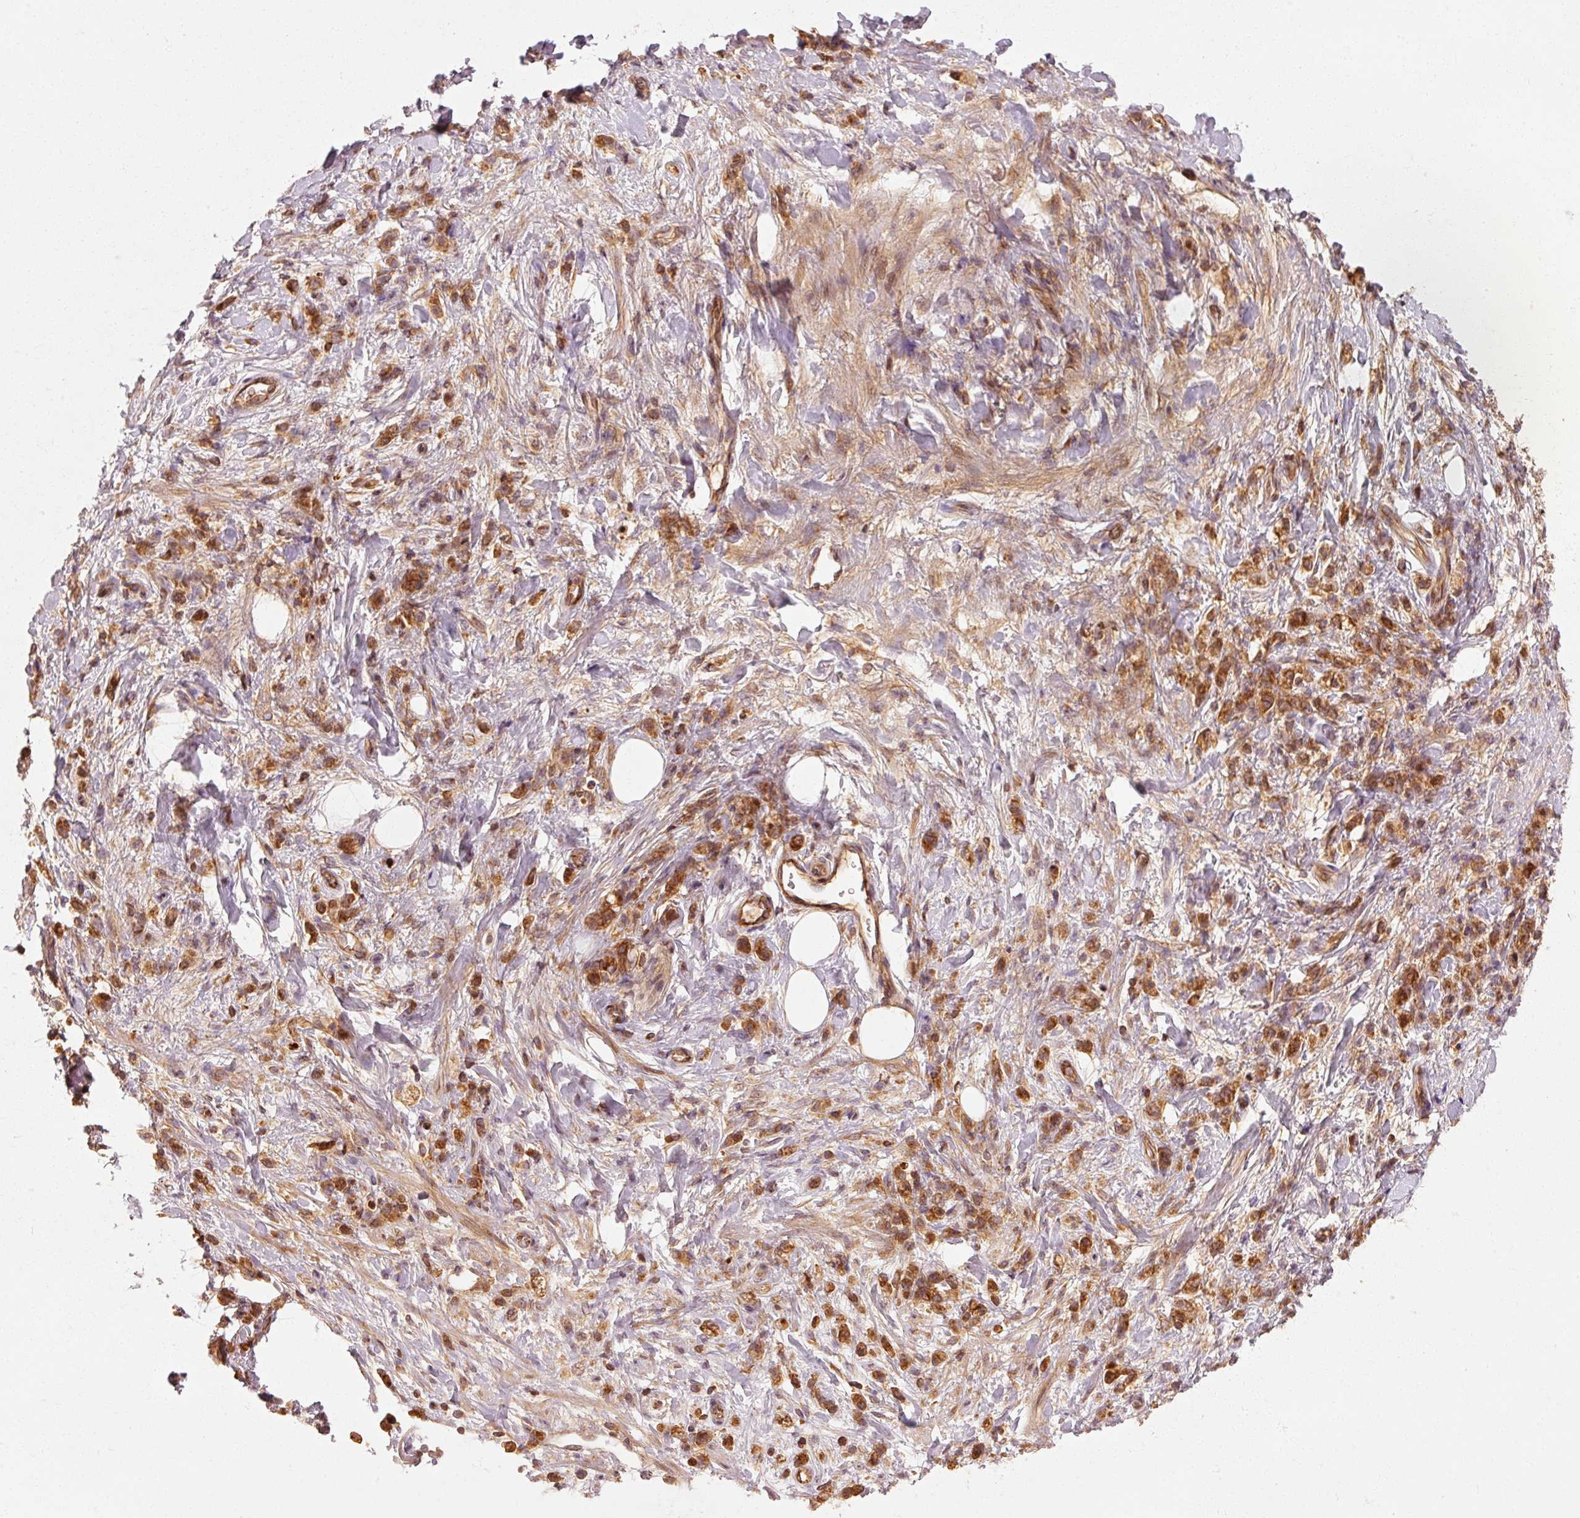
{"staining": {"intensity": "moderate", "quantity": ">75%", "location": "cytoplasmic/membranous"}, "tissue": "stomach cancer", "cell_type": "Tumor cells", "image_type": "cancer", "snomed": [{"axis": "morphology", "description": "Adenocarcinoma, NOS"}, {"axis": "topography", "description": "Stomach"}], "caption": "Immunohistochemistry image of neoplastic tissue: human stomach cancer stained using immunohistochemistry reveals medium levels of moderate protein expression localized specifically in the cytoplasmic/membranous of tumor cells, appearing as a cytoplasmic/membranous brown color.", "gene": "CTNNA1", "patient": {"sex": "male", "age": 77}}